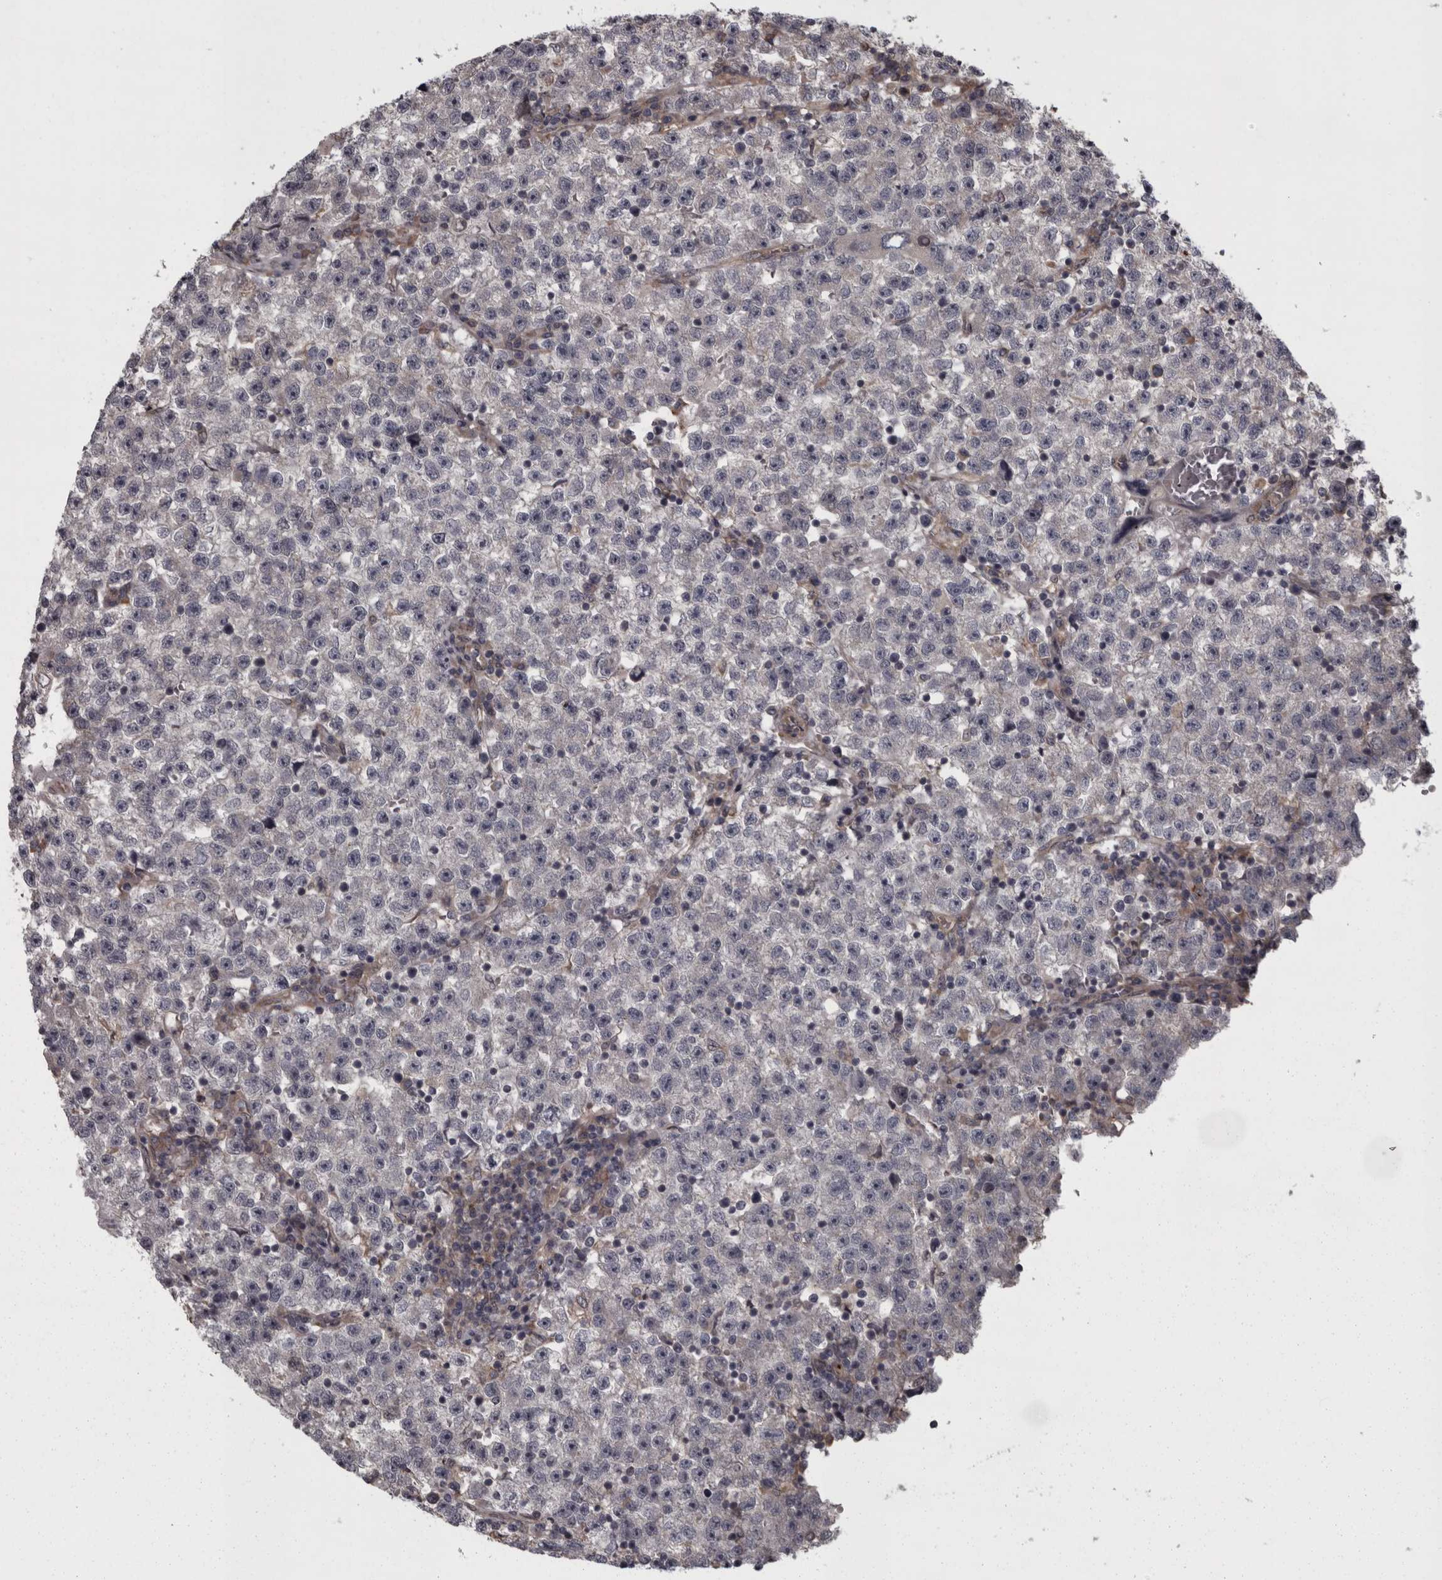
{"staining": {"intensity": "negative", "quantity": "none", "location": "none"}, "tissue": "testis cancer", "cell_type": "Tumor cells", "image_type": "cancer", "snomed": [{"axis": "morphology", "description": "Seminoma, NOS"}, {"axis": "topography", "description": "Testis"}], "caption": "An image of human testis cancer (seminoma) is negative for staining in tumor cells.", "gene": "RSU1", "patient": {"sex": "male", "age": 22}}